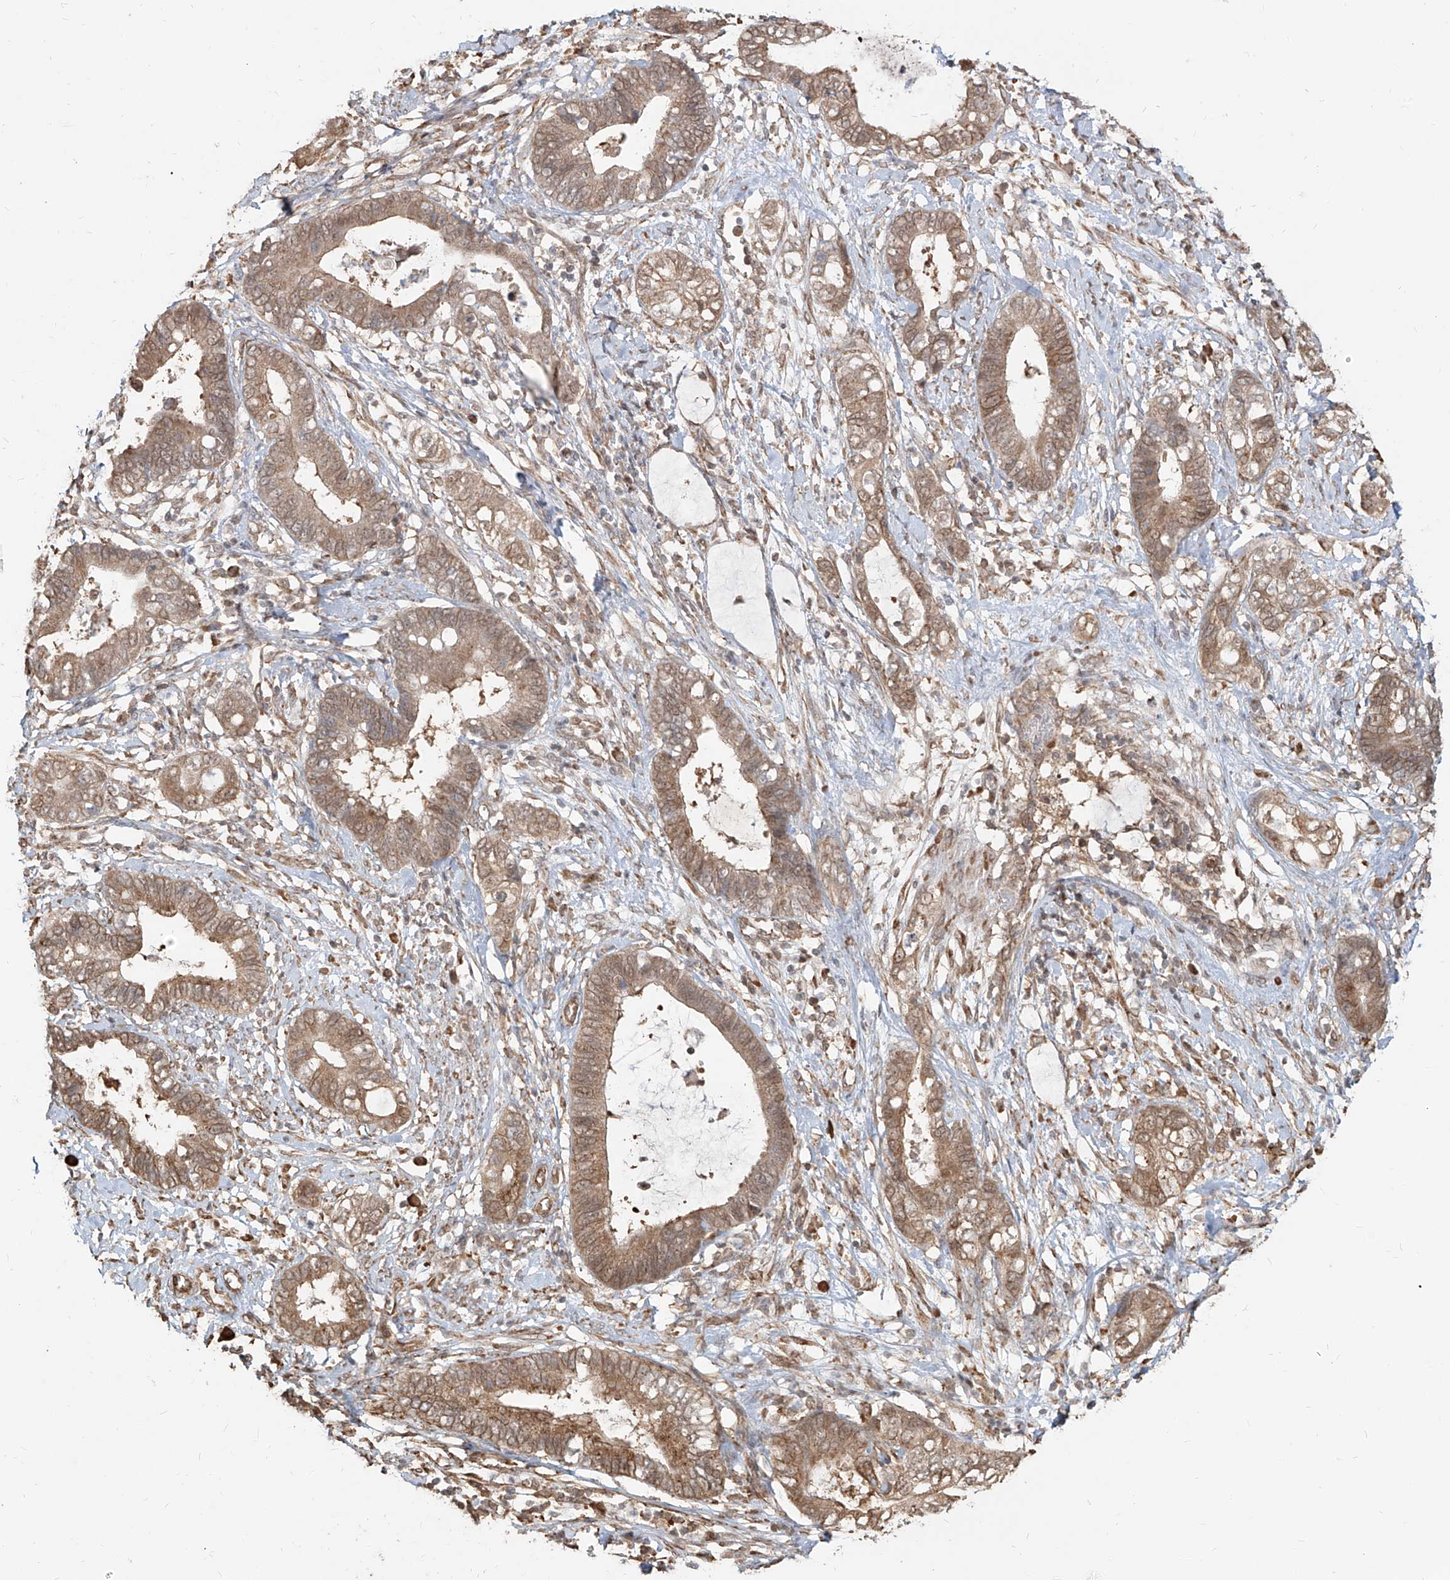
{"staining": {"intensity": "moderate", "quantity": ">75%", "location": "cytoplasmic/membranous"}, "tissue": "cervical cancer", "cell_type": "Tumor cells", "image_type": "cancer", "snomed": [{"axis": "morphology", "description": "Adenocarcinoma, NOS"}, {"axis": "topography", "description": "Cervix"}], "caption": "Immunohistochemical staining of human cervical cancer (adenocarcinoma) reveals medium levels of moderate cytoplasmic/membranous protein expression in approximately >75% of tumor cells.", "gene": "UBE2K", "patient": {"sex": "female", "age": 44}}